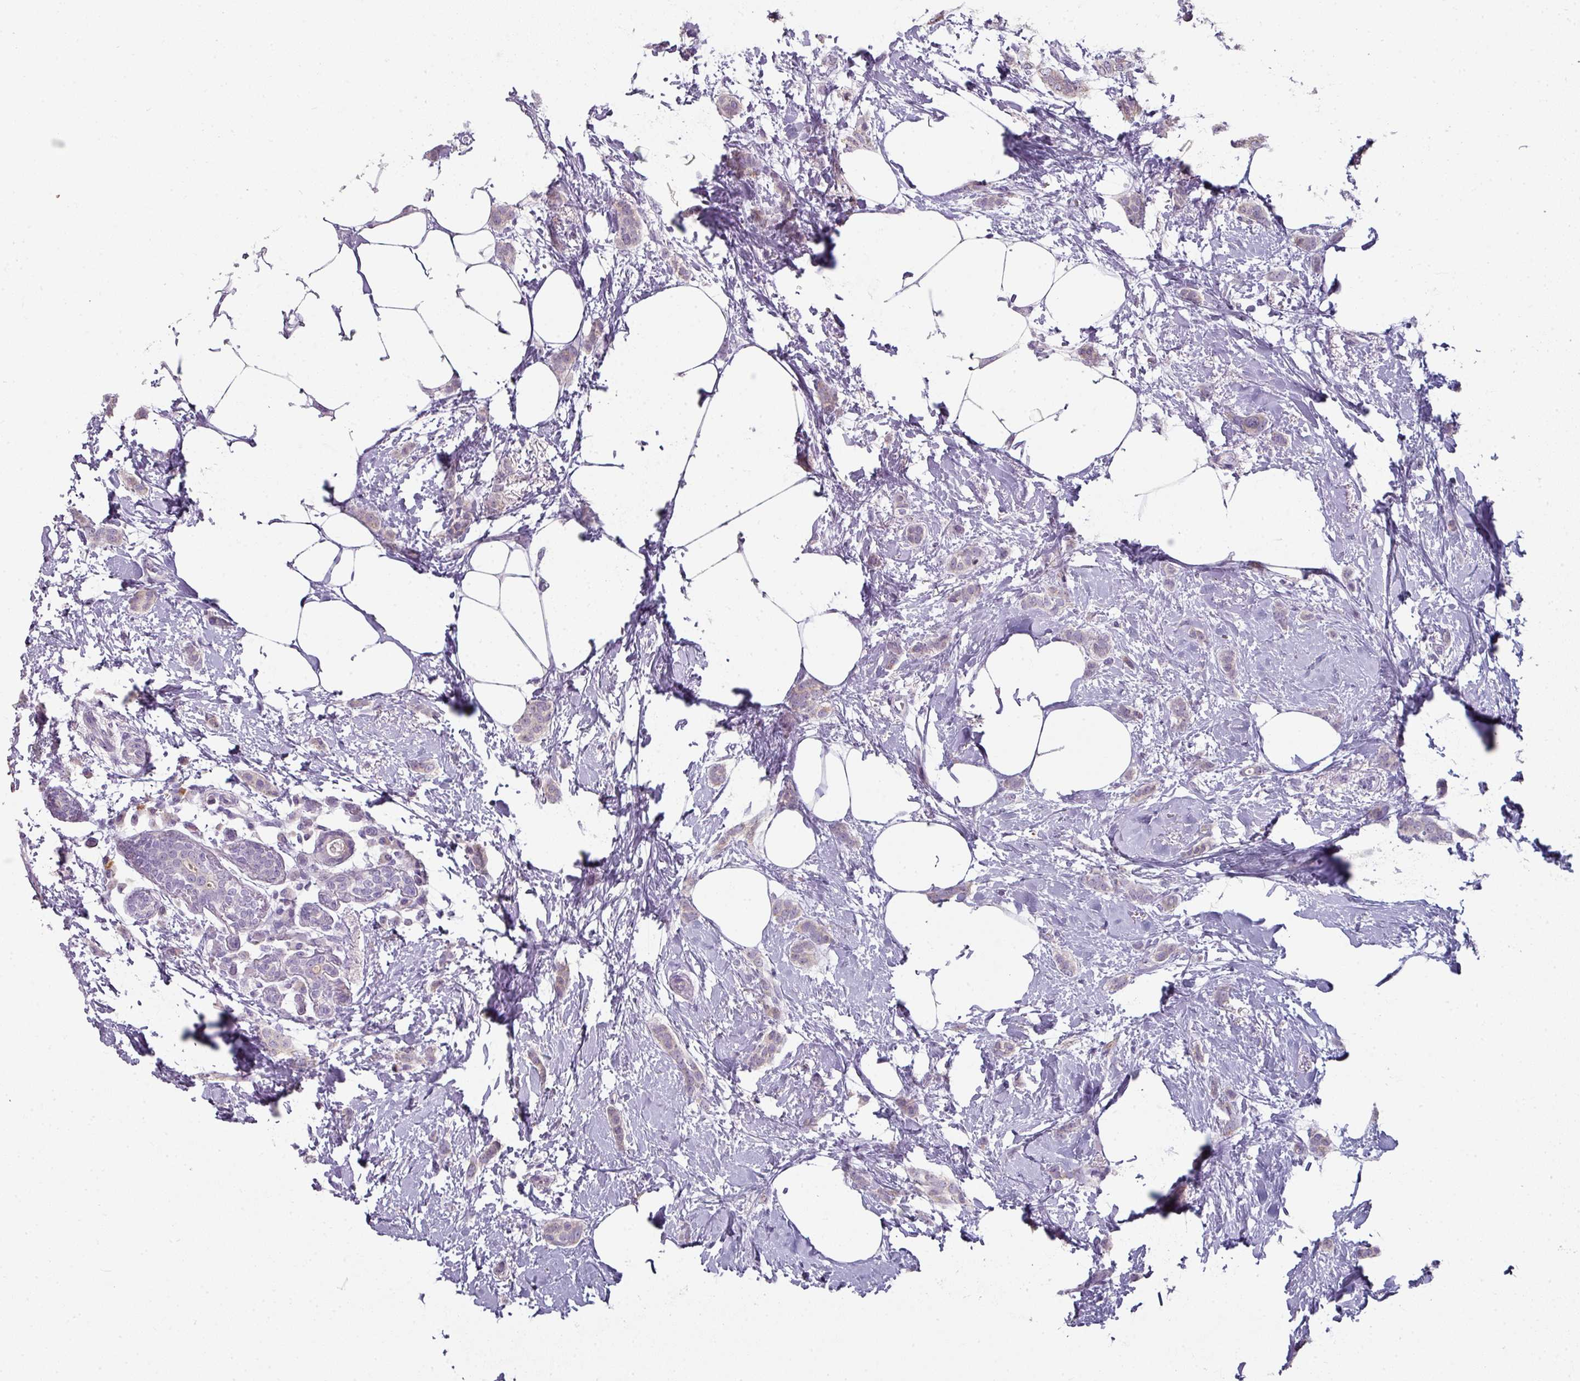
{"staining": {"intensity": "negative", "quantity": "none", "location": "none"}, "tissue": "breast cancer", "cell_type": "Tumor cells", "image_type": "cancer", "snomed": [{"axis": "morphology", "description": "Duct carcinoma"}, {"axis": "topography", "description": "Breast"}], "caption": "There is no significant positivity in tumor cells of breast cancer. Nuclei are stained in blue.", "gene": "FHAD1", "patient": {"sex": "female", "age": 72}}